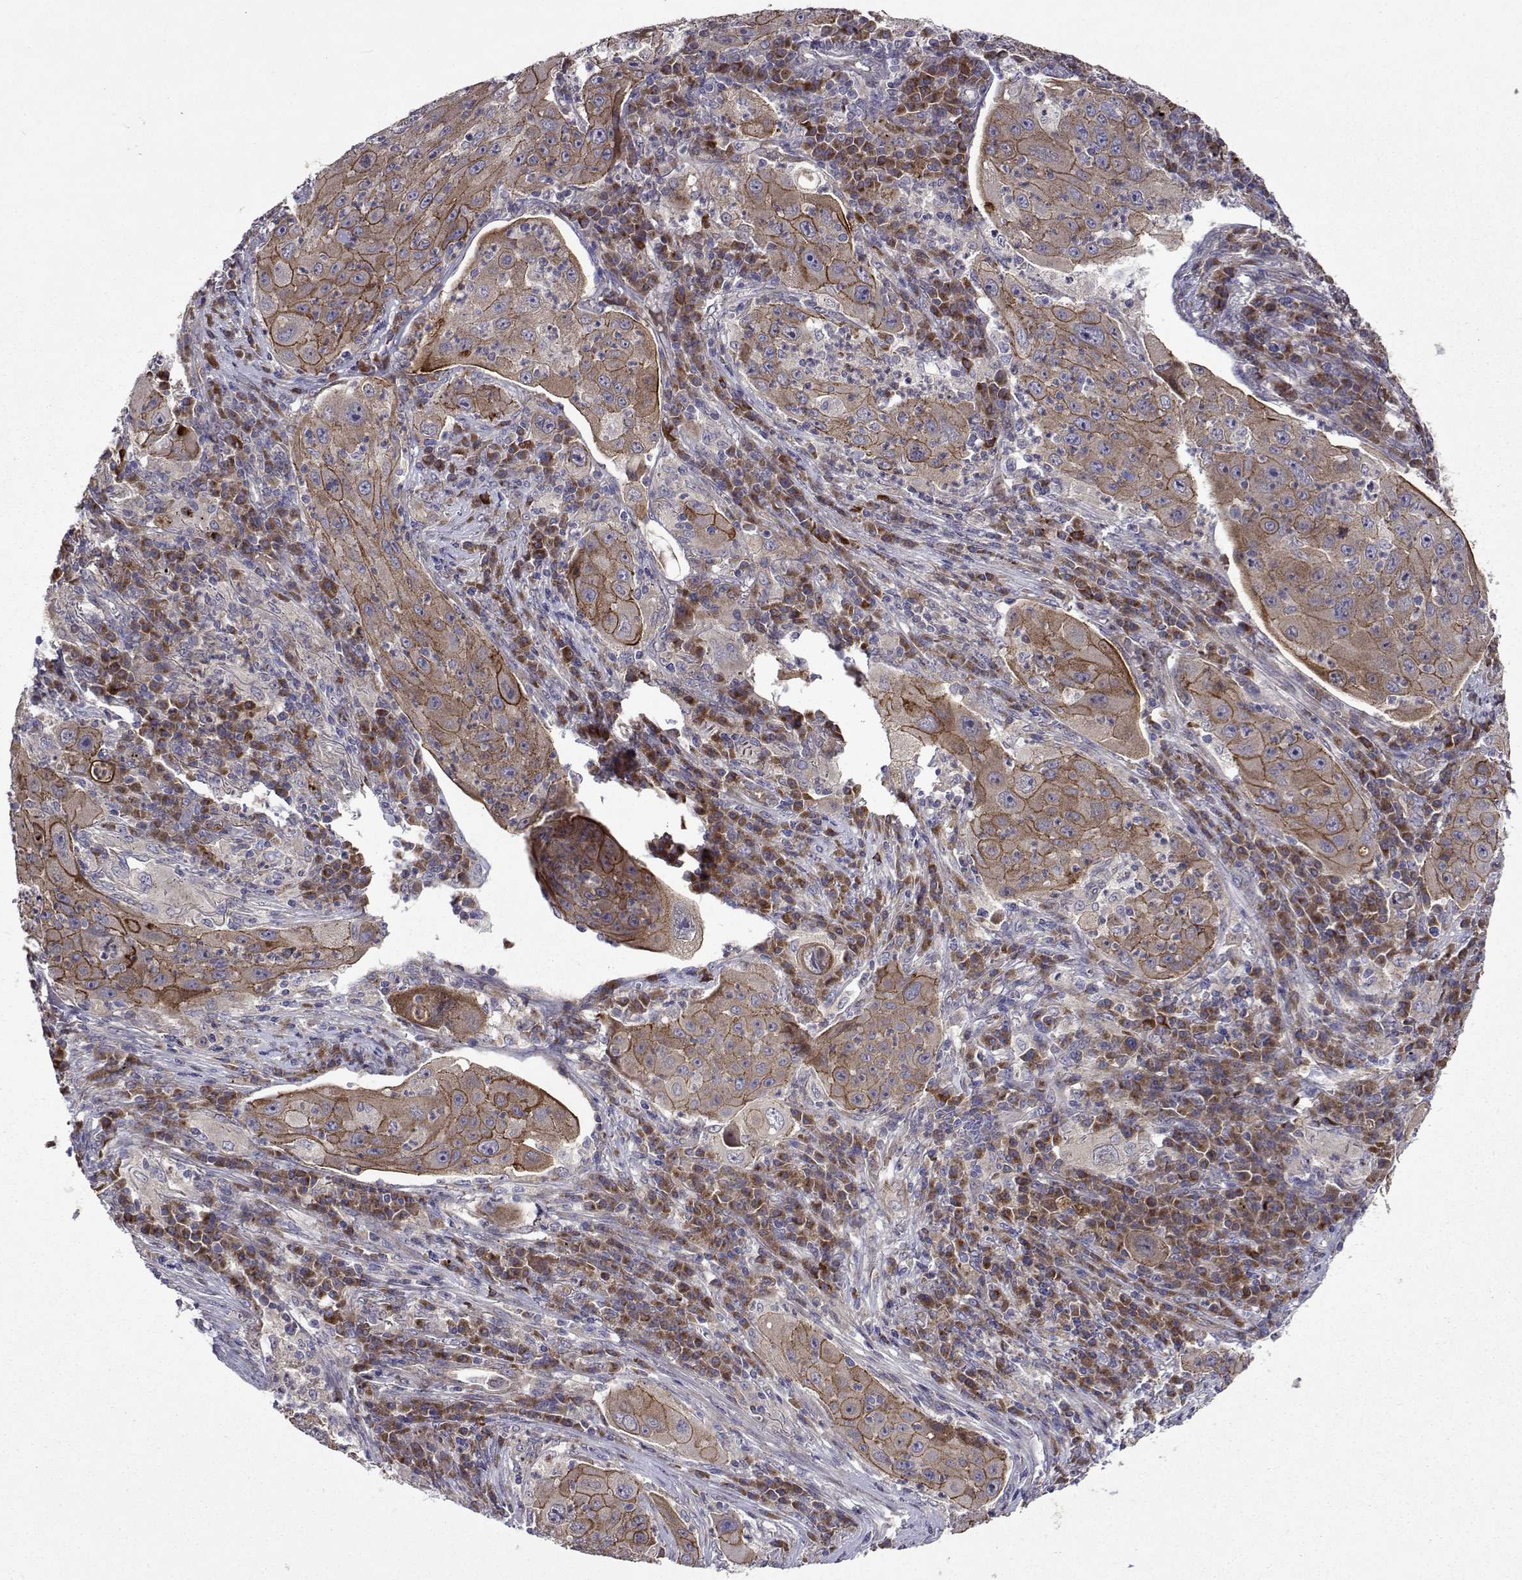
{"staining": {"intensity": "weak", "quantity": ">75%", "location": "cytoplasmic/membranous"}, "tissue": "lung cancer", "cell_type": "Tumor cells", "image_type": "cancer", "snomed": [{"axis": "morphology", "description": "Squamous cell carcinoma, NOS"}, {"axis": "topography", "description": "Lung"}], "caption": "Lung cancer (squamous cell carcinoma) stained for a protein (brown) demonstrates weak cytoplasmic/membranous positive staining in about >75% of tumor cells.", "gene": "TARBP2", "patient": {"sex": "female", "age": 59}}